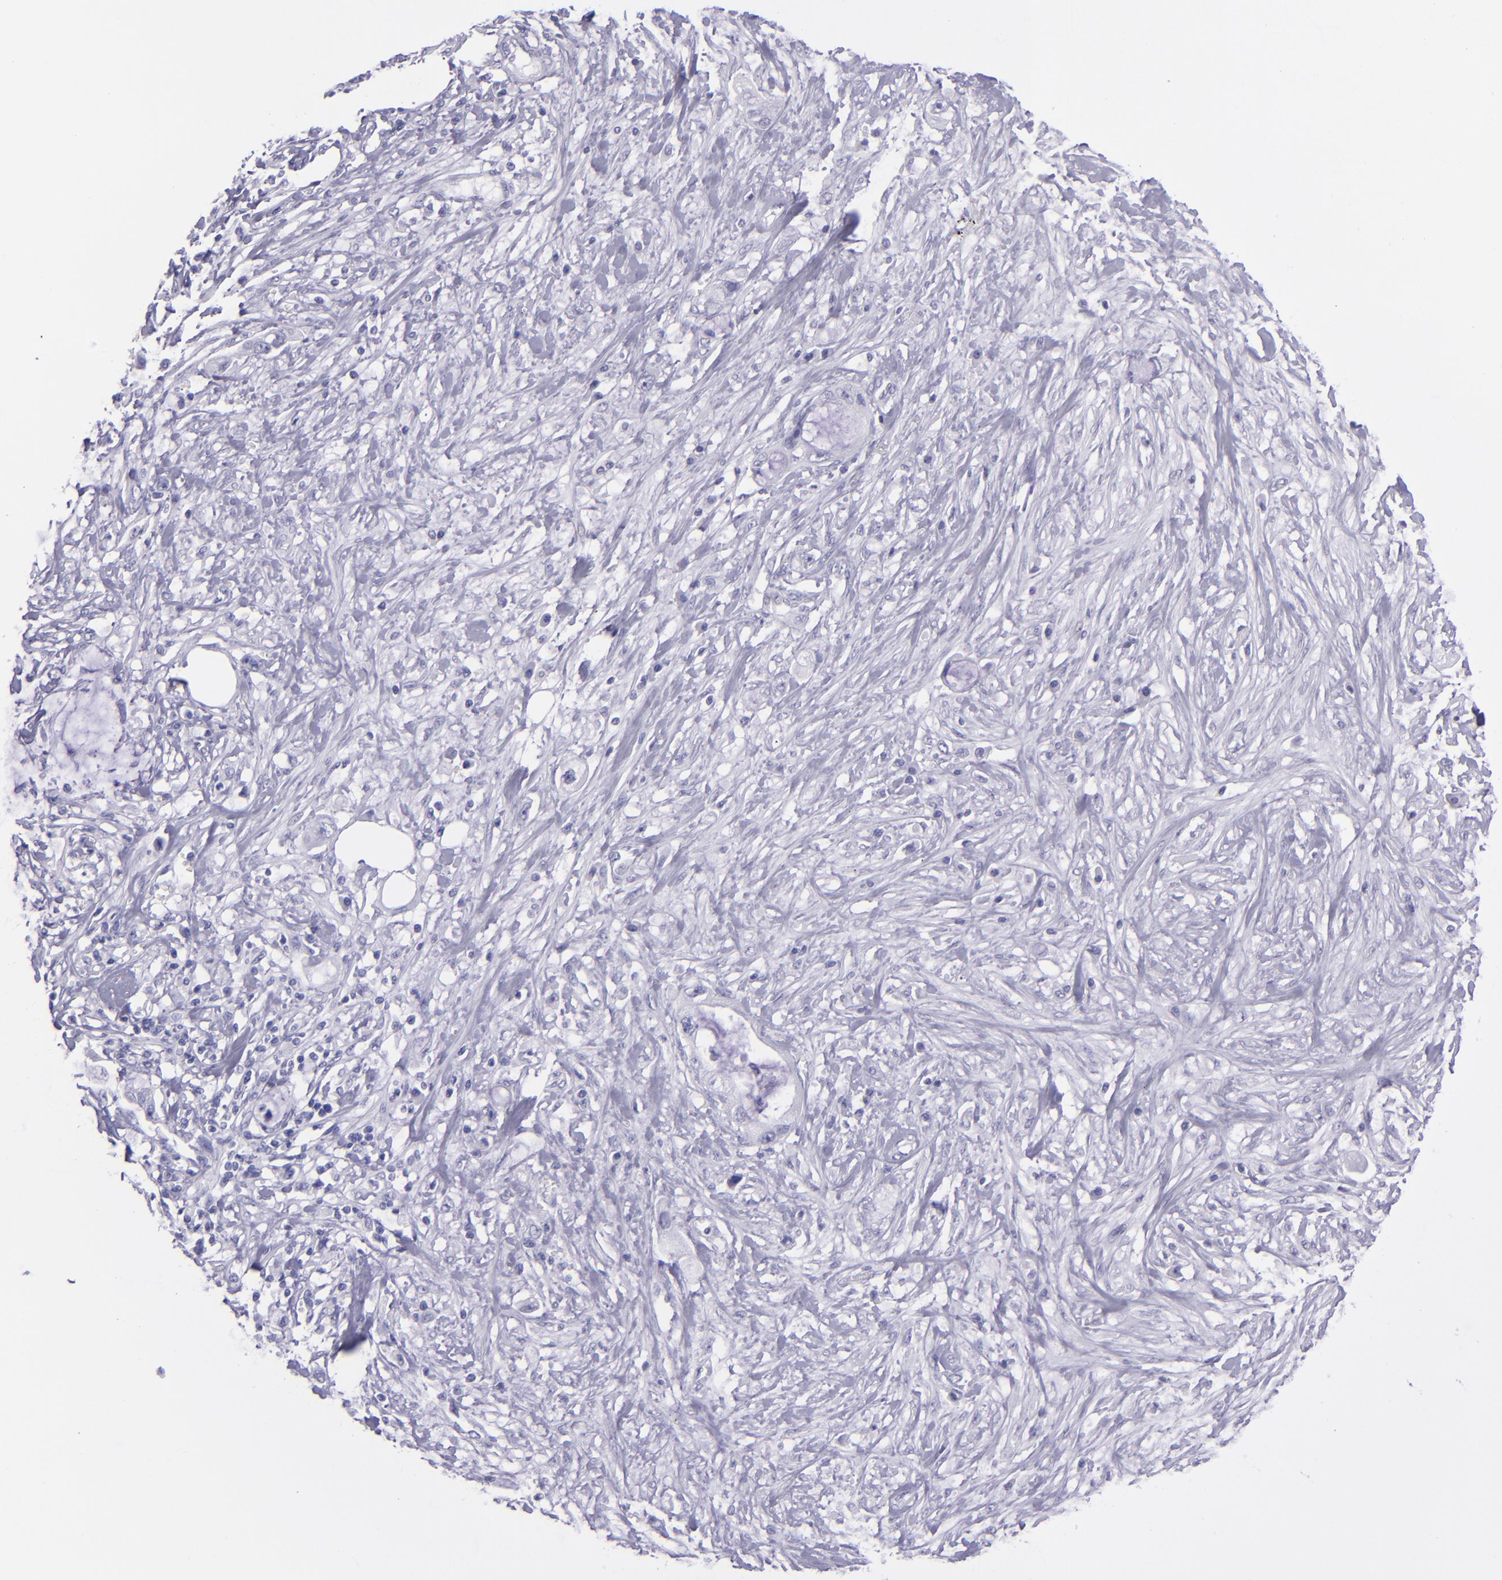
{"staining": {"intensity": "negative", "quantity": "none", "location": "none"}, "tissue": "pancreatic cancer", "cell_type": "Tumor cells", "image_type": "cancer", "snomed": [{"axis": "morphology", "description": "Adenocarcinoma, NOS"}, {"axis": "topography", "description": "Pancreas"}, {"axis": "topography", "description": "Stomach, upper"}], "caption": "Tumor cells show no significant staining in pancreatic adenocarcinoma.", "gene": "TNNT3", "patient": {"sex": "male", "age": 77}}